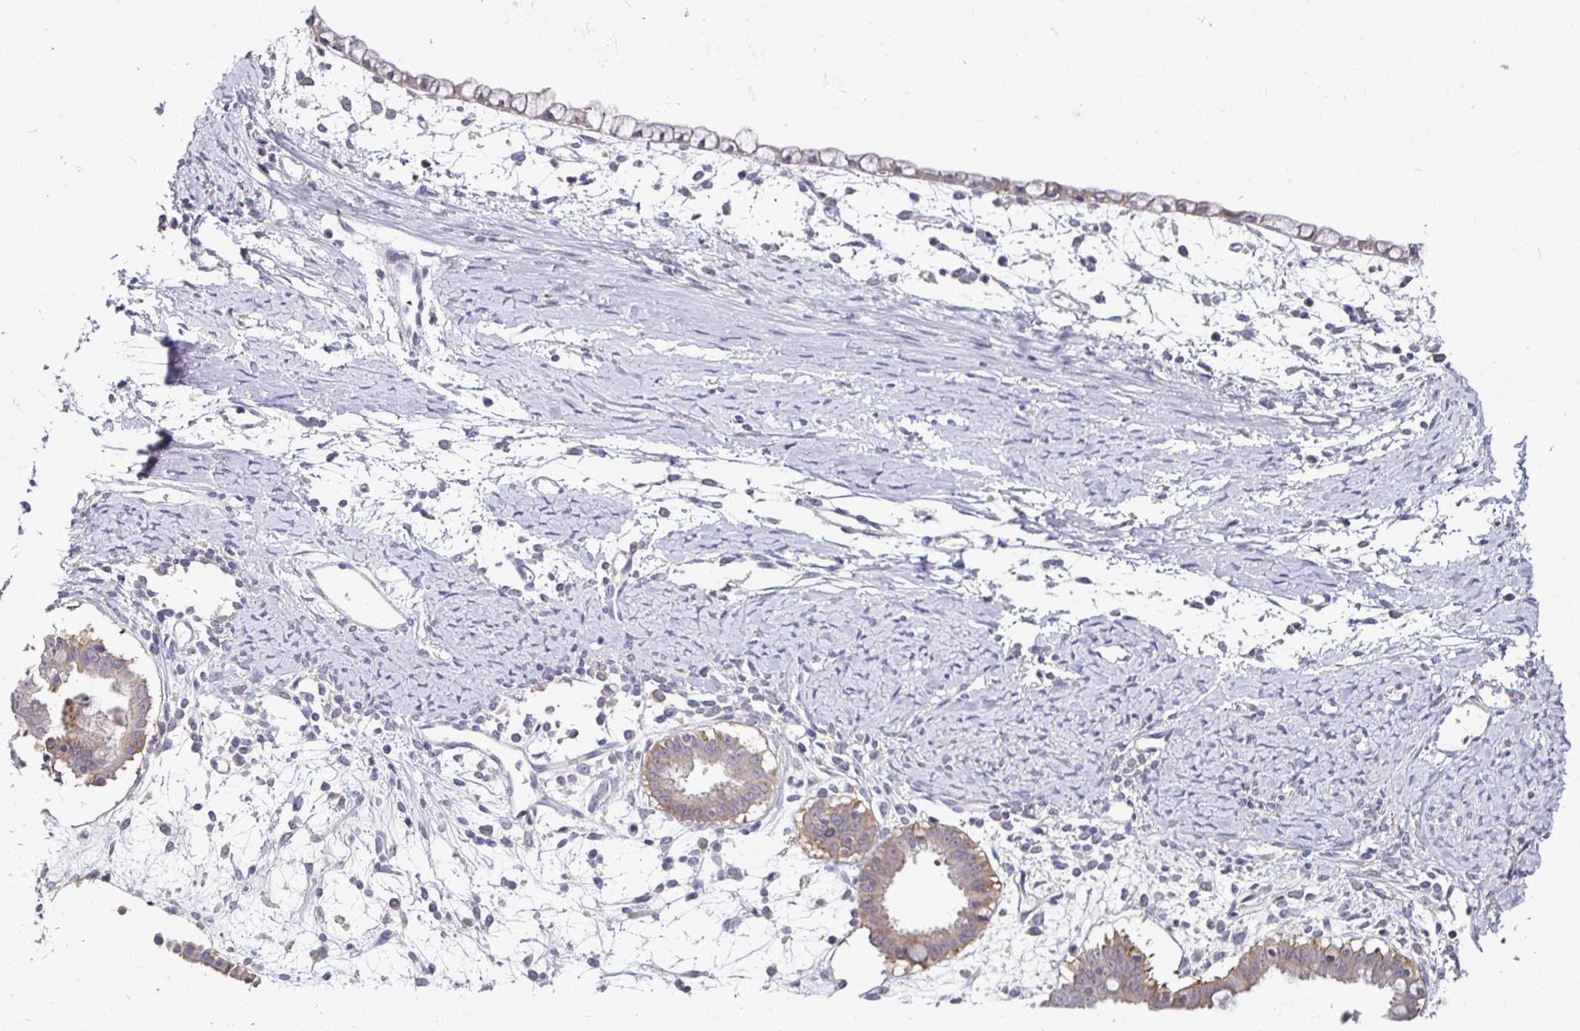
{"staining": {"intensity": "weak", "quantity": "<25%", "location": "cytoplasmic/membranous"}, "tissue": "ovarian cancer", "cell_type": "Tumor cells", "image_type": "cancer", "snomed": [{"axis": "morphology", "description": "Cystadenocarcinoma, mucinous, NOS"}, {"axis": "topography", "description": "Ovary"}], "caption": "Tumor cells show no significant protein staining in mucinous cystadenocarcinoma (ovarian).", "gene": "KIF21A", "patient": {"sex": "female", "age": 61}}